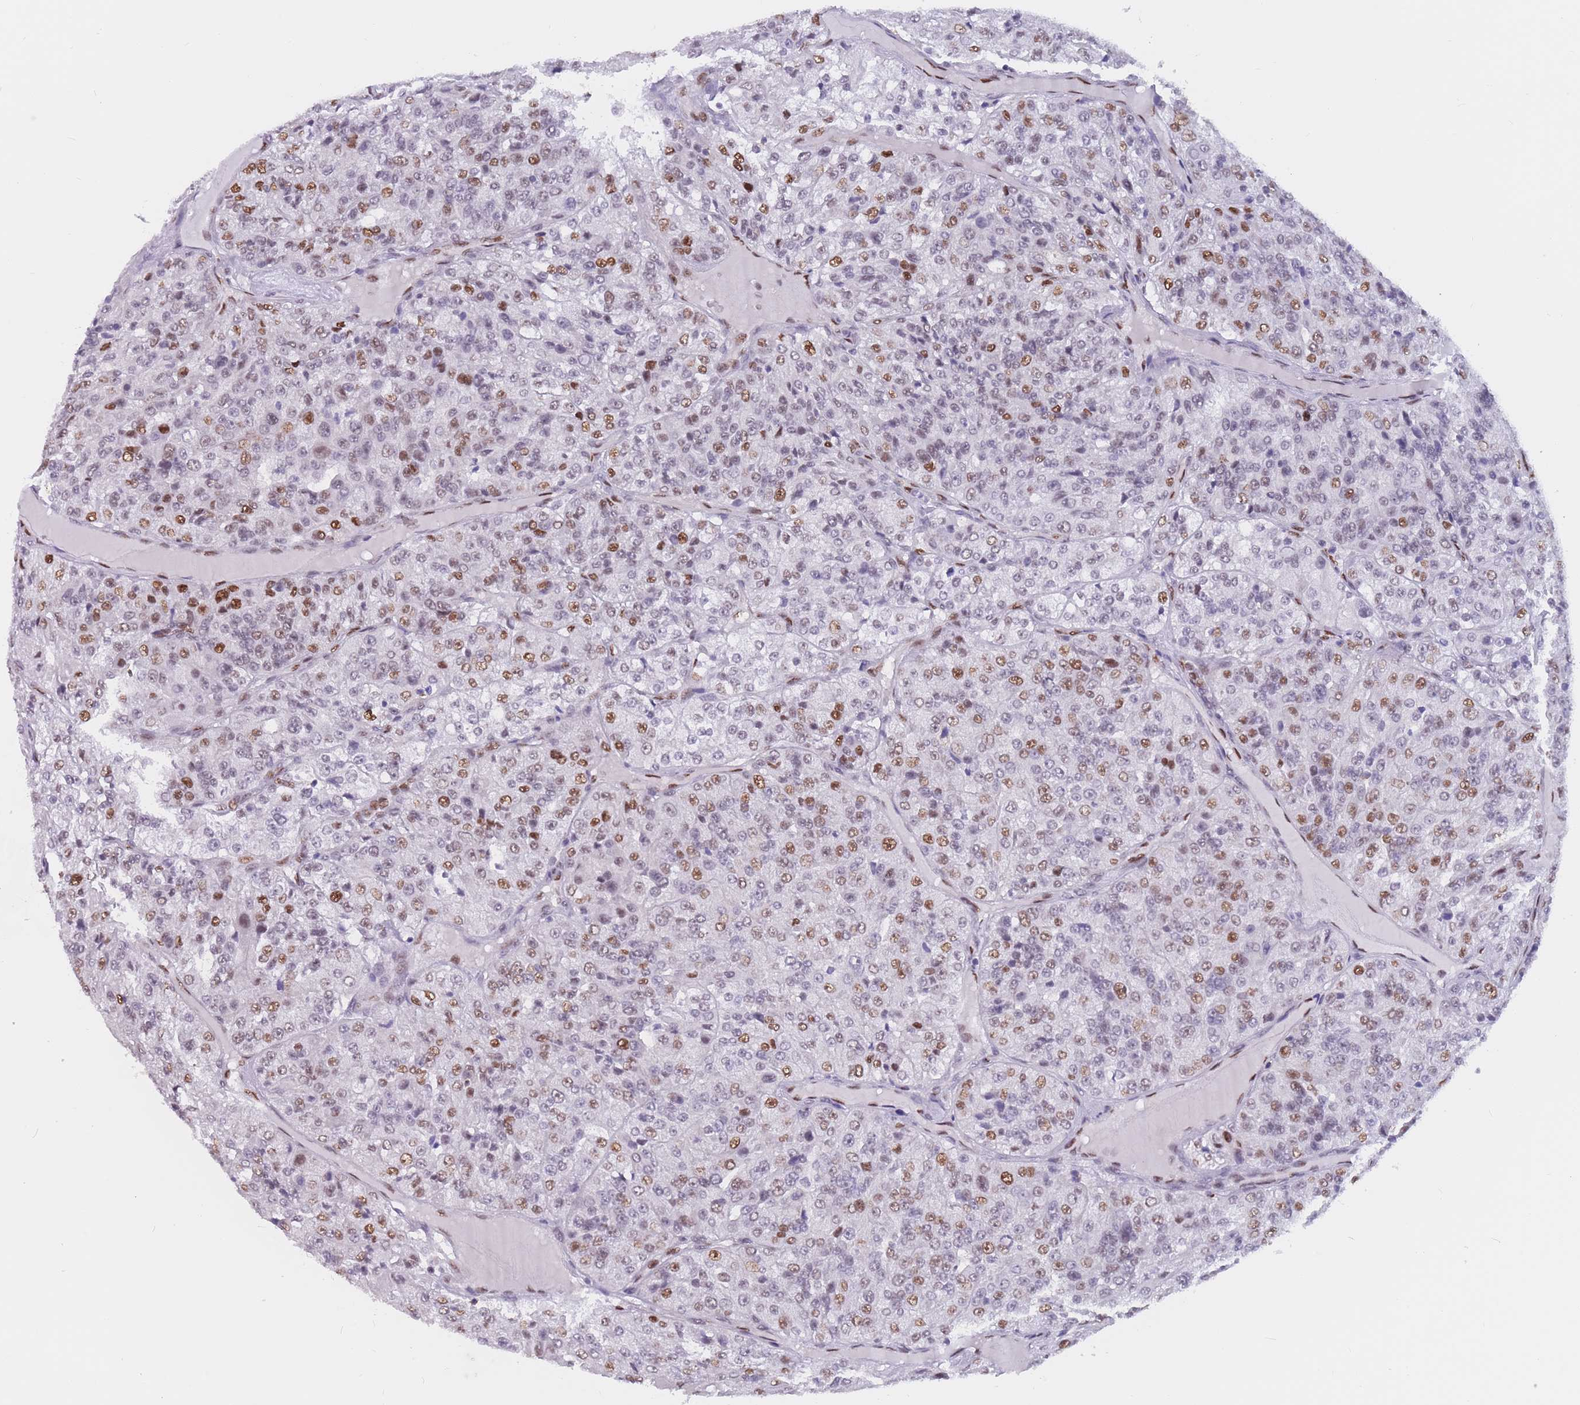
{"staining": {"intensity": "moderate", "quantity": "25%-75%", "location": "nuclear"}, "tissue": "renal cancer", "cell_type": "Tumor cells", "image_type": "cancer", "snomed": [{"axis": "morphology", "description": "Adenocarcinoma, NOS"}, {"axis": "topography", "description": "Kidney"}], "caption": "There is medium levels of moderate nuclear positivity in tumor cells of adenocarcinoma (renal), as demonstrated by immunohistochemical staining (brown color).", "gene": "NASP", "patient": {"sex": "female", "age": 63}}